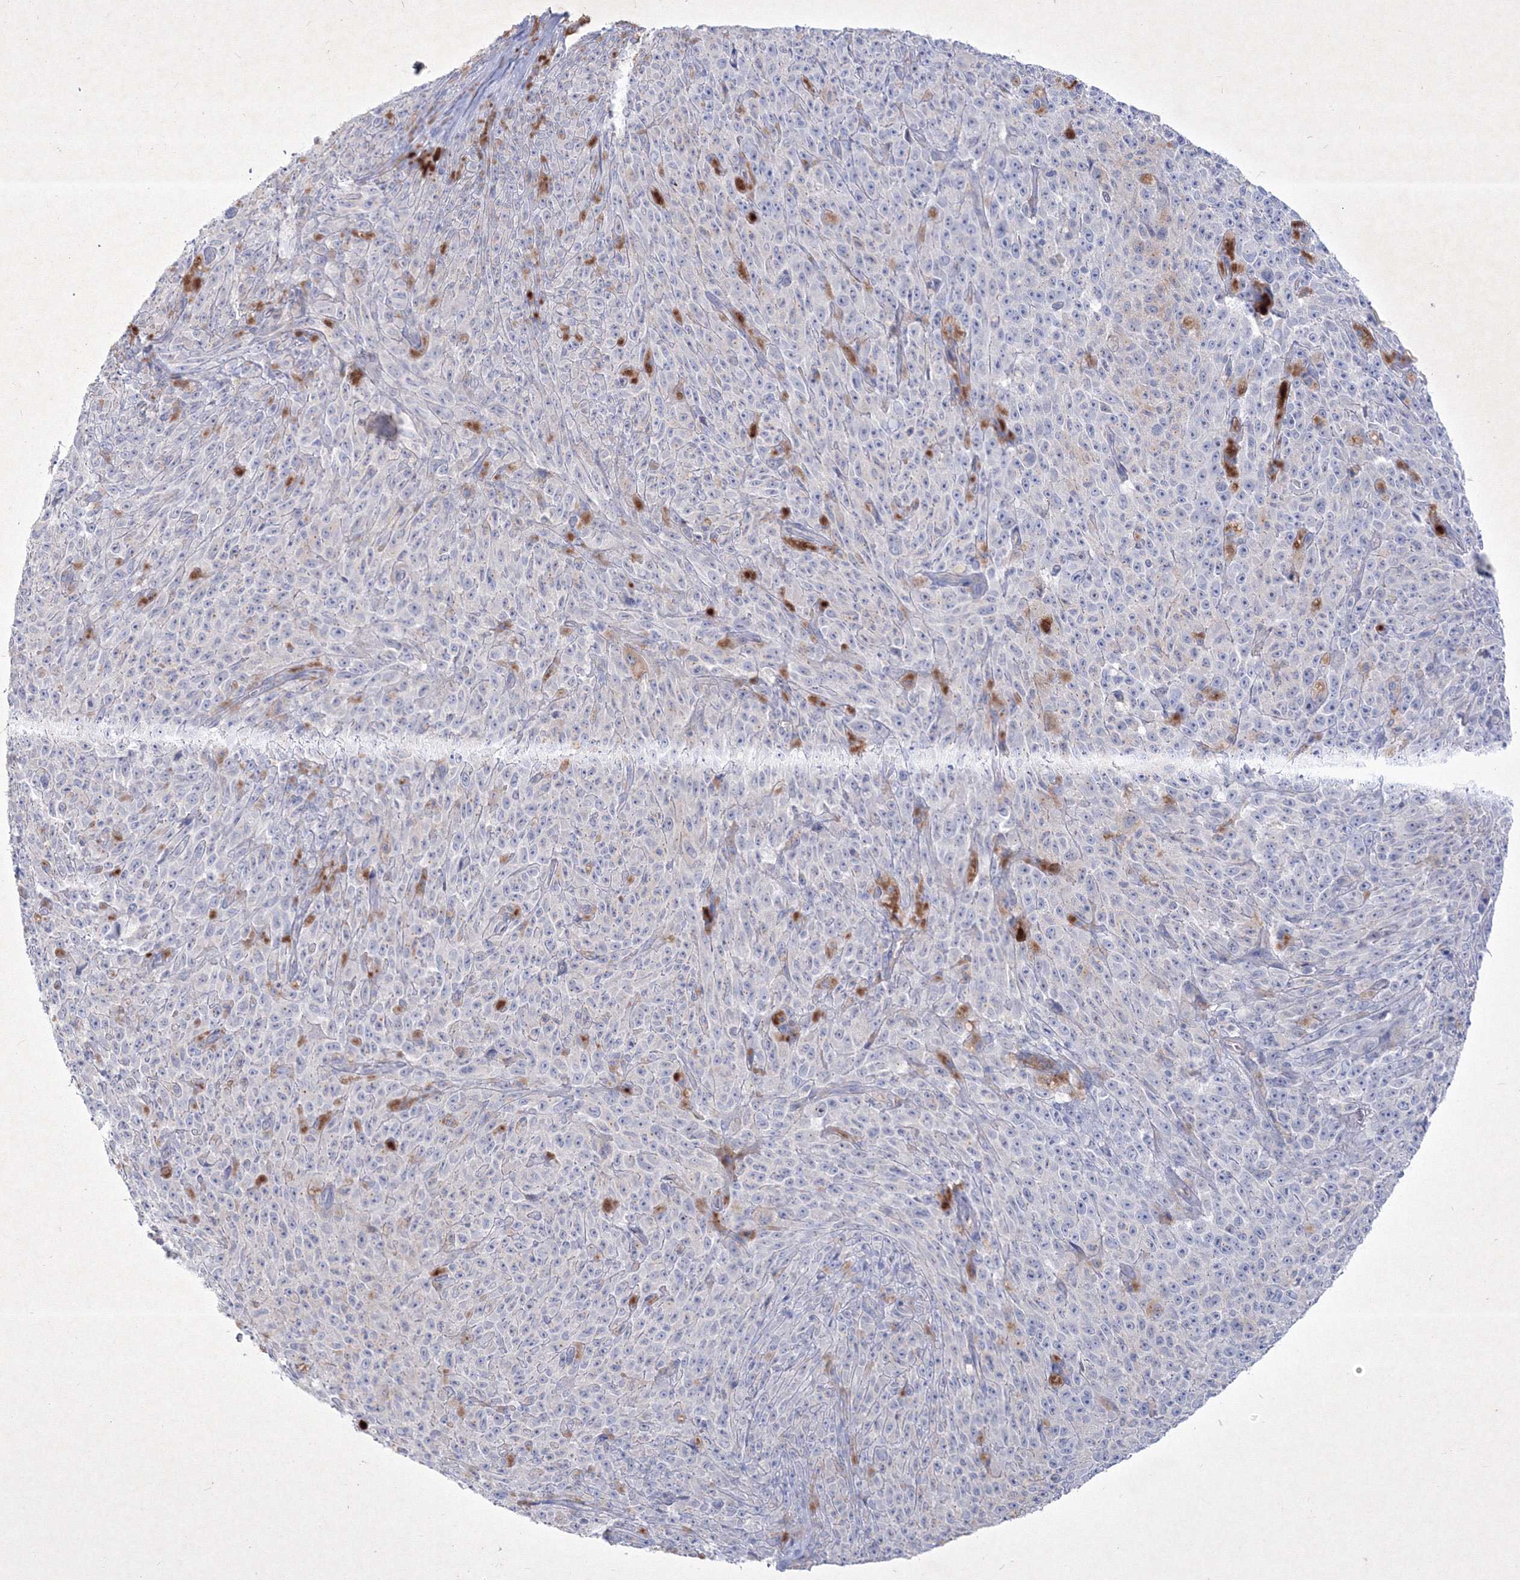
{"staining": {"intensity": "negative", "quantity": "none", "location": "none"}, "tissue": "melanoma", "cell_type": "Tumor cells", "image_type": "cancer", "snomed": [{"axis": "morphology", "description": "Malignant melanoma, NOS"}, {"axis": "topography", "description": "Skin"}], "caption": "There is no significant staining in tumor cells of malignant melanoma.", "gene": "TMEM139", "patient": {"sex": "female", "age": 82}}